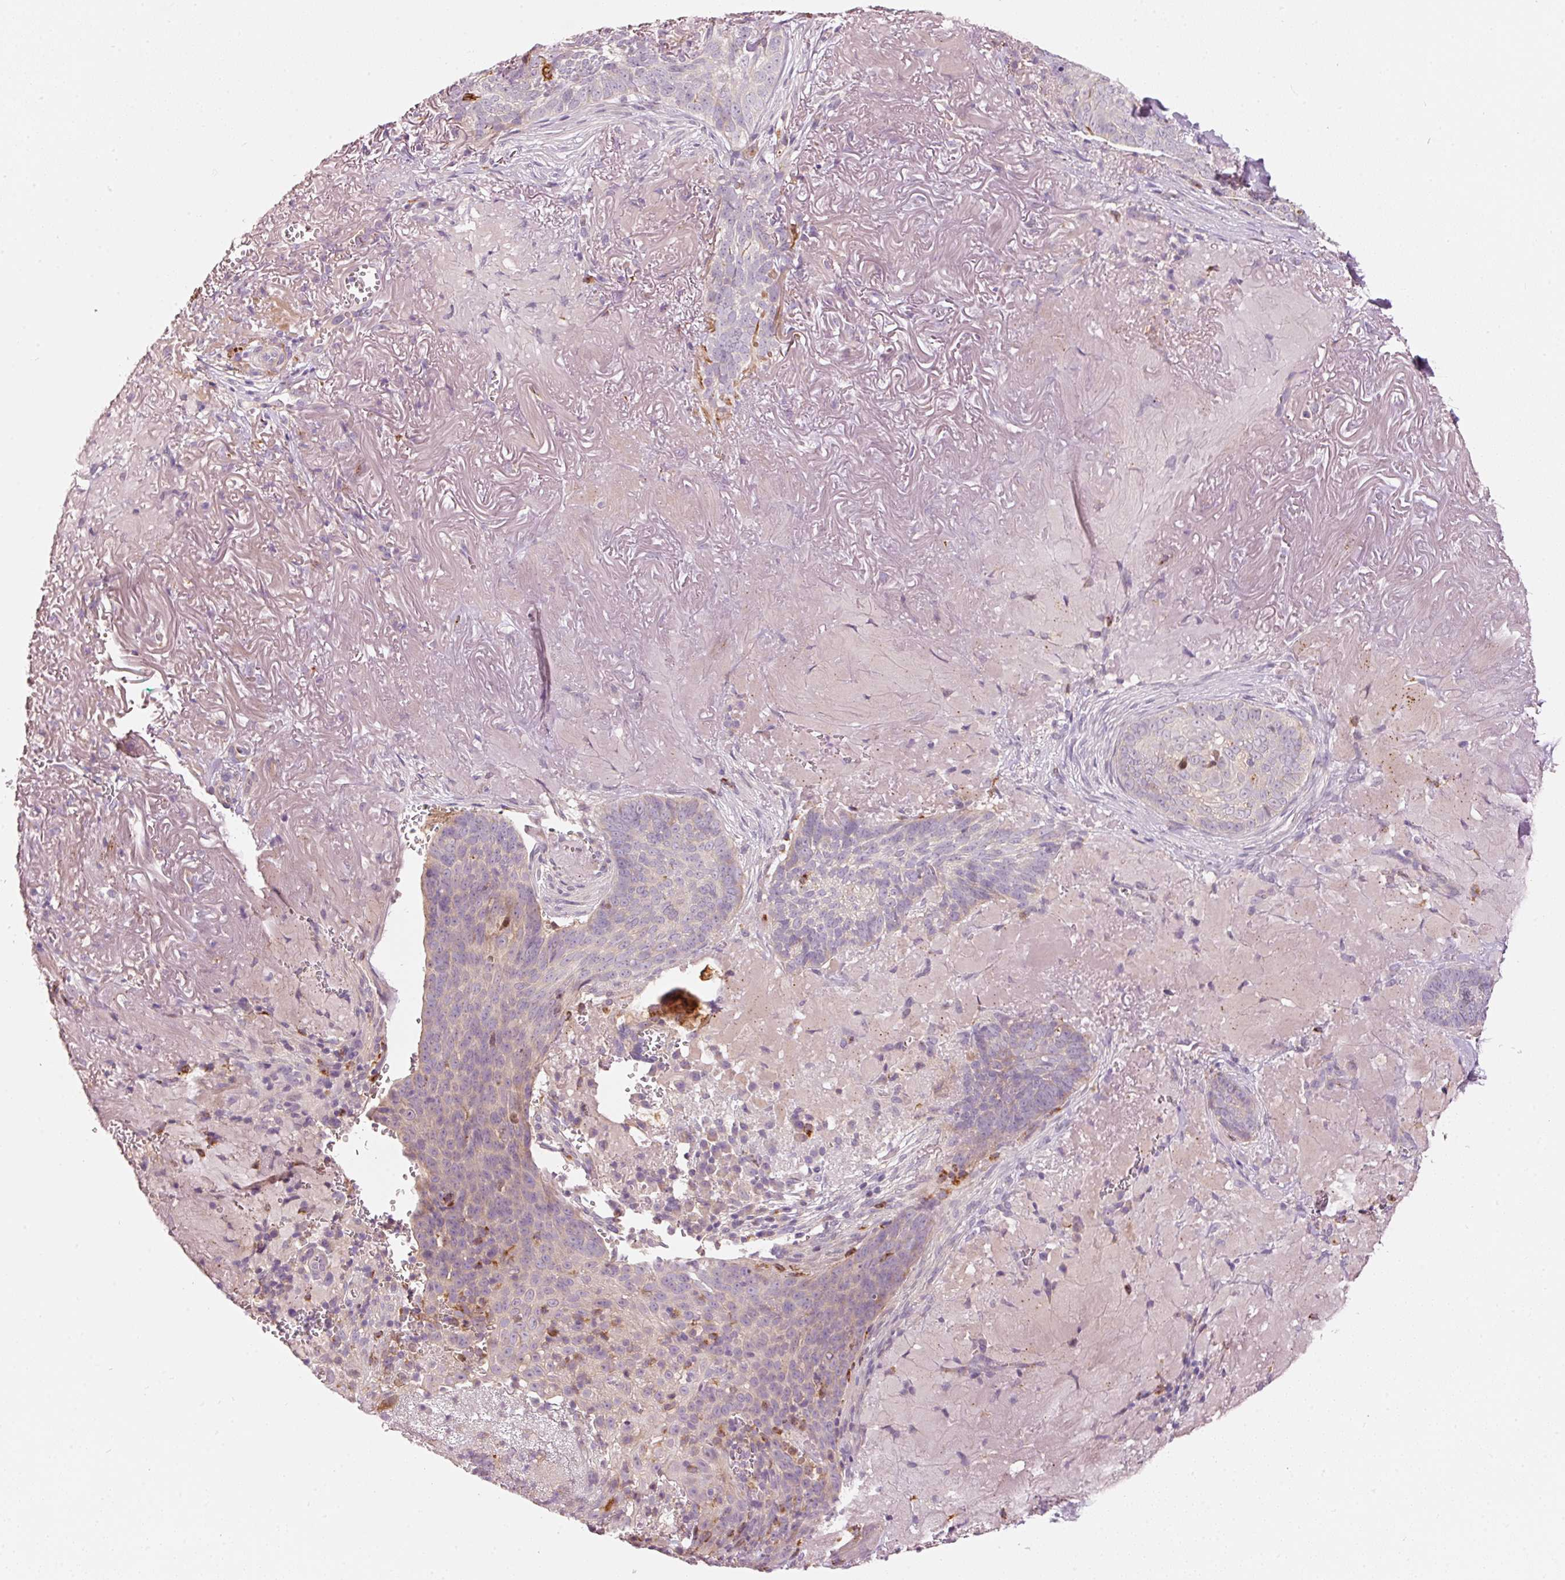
{"staining": {"intensity": "negative", "quantity": "none", "location": "none"}, "tissue": "skin cancer", "cell_type": "Tumor cells", "image_type": "cancer", "snomed": [{"axis": "morphology", "description": "Basal cell carcinoma"}, {"axis": "topography", "description": "Skin"}, {"axis": "topography", "description": "Skin of face"}], "caption": "IHC of human skin cancer (basal cell carcinoma) displays no staining in tumor cells. Brightfield microscopy of IHC stained with DAB (brown) and hematoxylin (blue), captured at high magnification.", "gene": "KLHL21", "patient": {"sex": "female", "age": 95}}